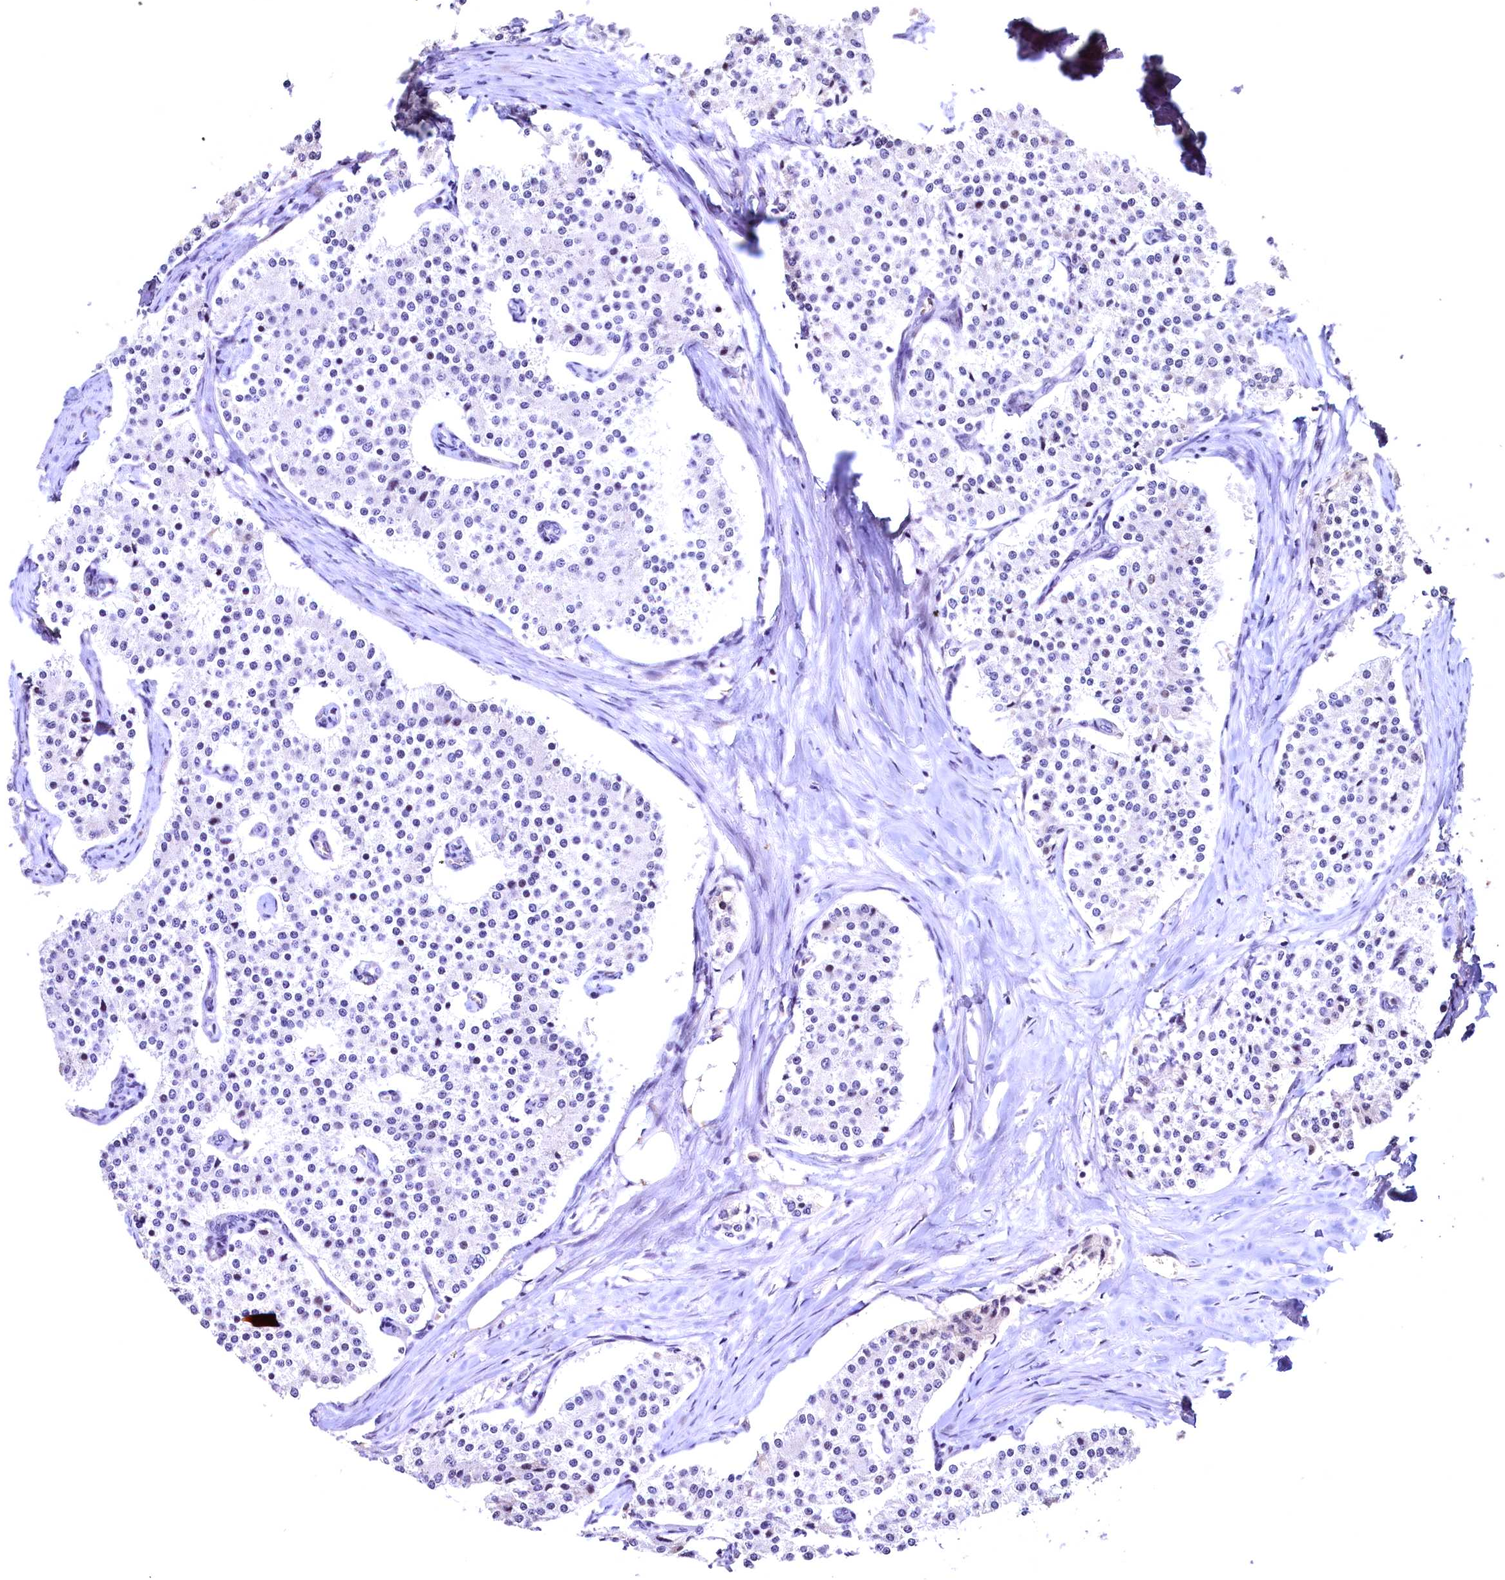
{"staining": {"intensity": "negative", "quantity": "none", "location": "none"}, "tissue": "carcinoid", "cell_type": "Tumor cells", "image_type": "cancer", "snomed": [{"axis": "morphology", "description": "Carcinoid, malignant, NOS"}, {"axis": "topography", "description": "Colon"}], "caption": "This is a micrograph of immunohistochemistry staining of carcinoid, which shows no positivity in tumor cells.", "gene": "LATS2", "patient": {"sex": "female", "age": 52}}